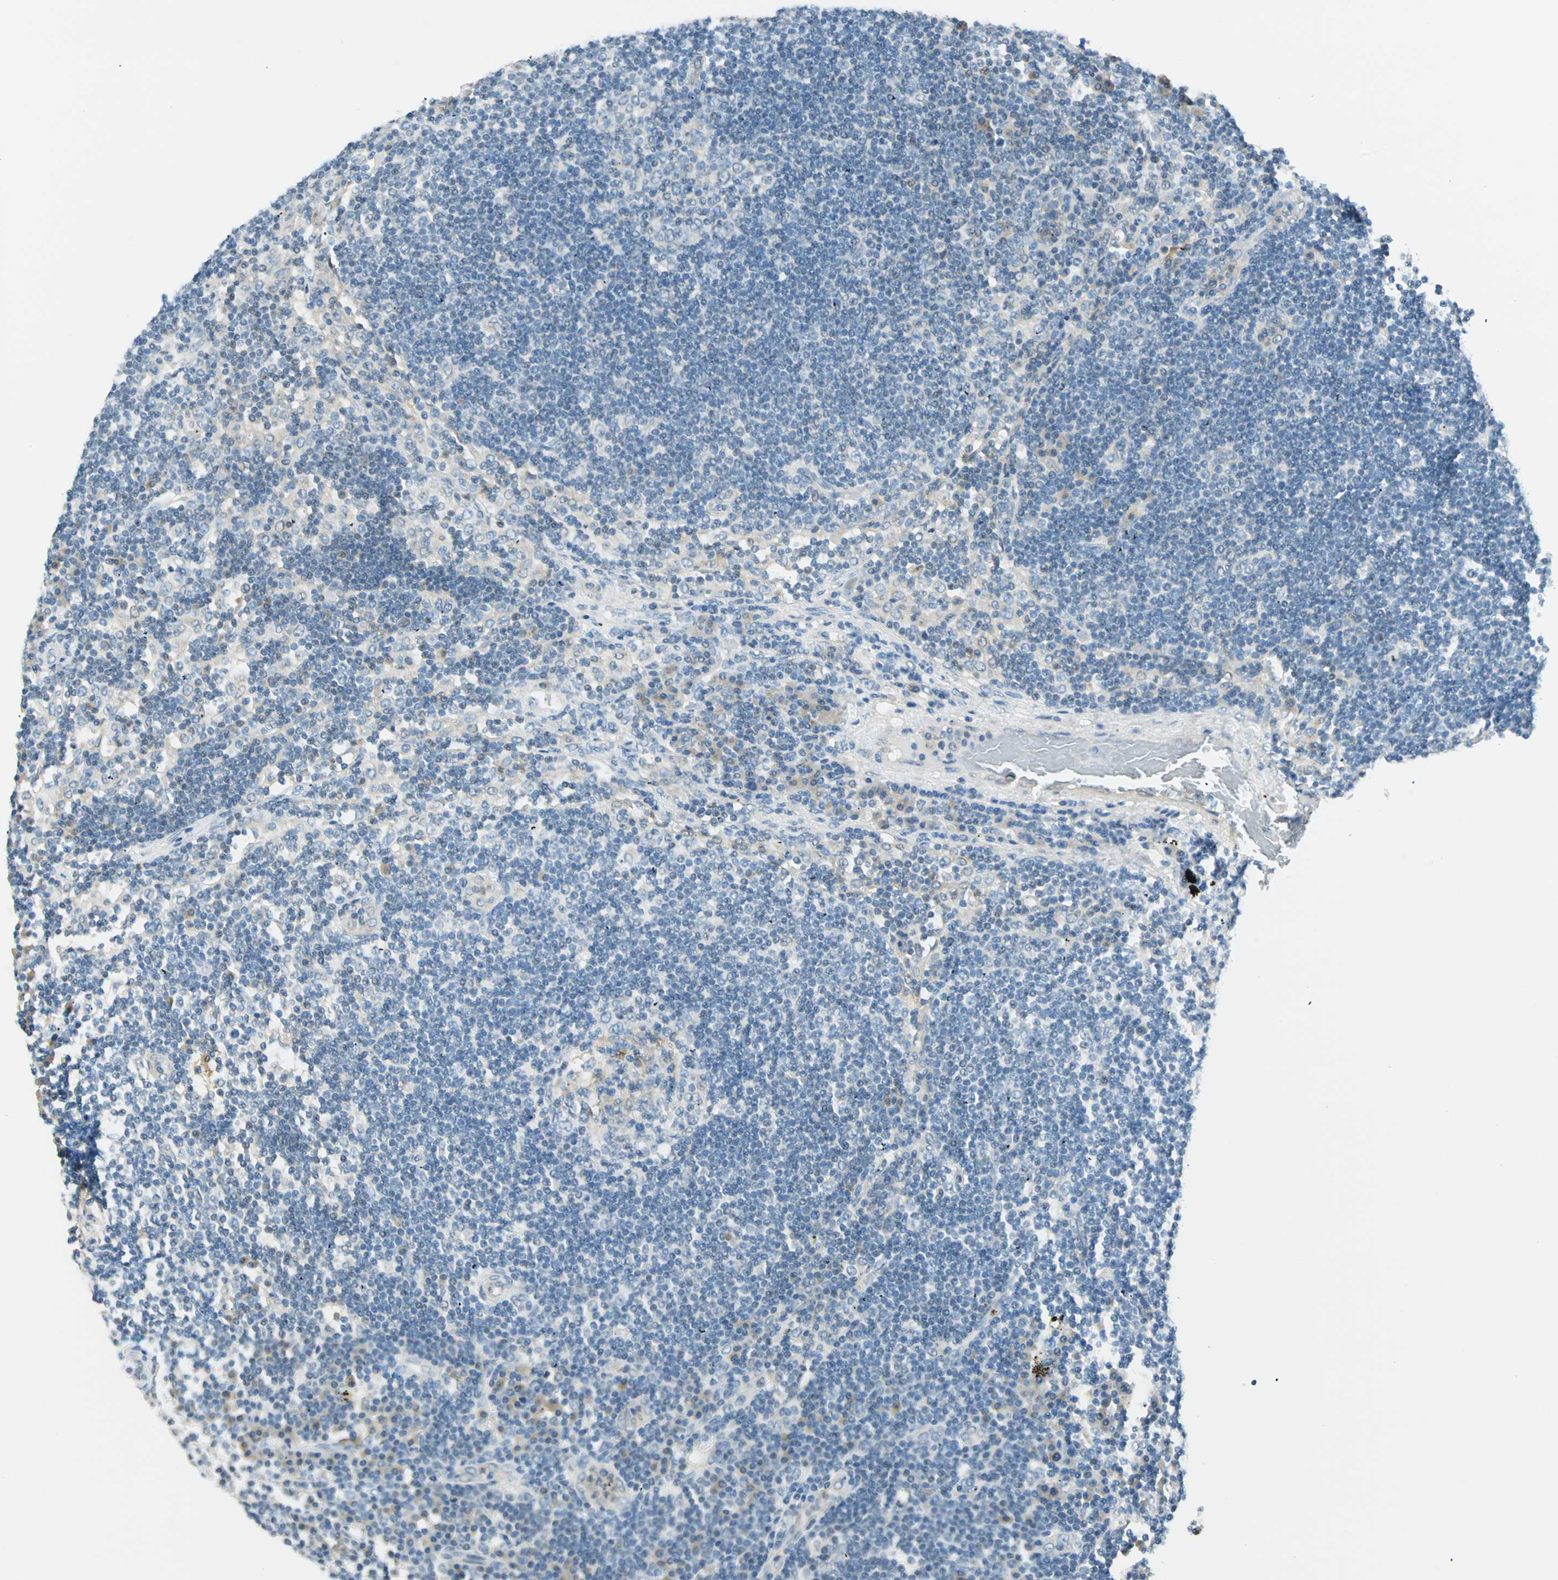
{"staining": {"intensity": "moderate", "quantity": "<25%", "location": "cytoplasmic/membranous"}, "tissue": "lymph node", "cell_type": "Germinal center cells", "image_type": "normal", "snomed": [{"axis": "morphology", "description": "Normal tissue, NOS"}, {"axis": "morphology", "description": "Squamous cell carcinoma, metastatic, NOS"}, {"axis": "topography", "description": "Lymph node"}], "caption": "Lymph node stained with immunohistochemistry exhibits moderate cytoplasmic/membranous positivity in approximately <25% of germinal center cells.", "gene": "S100A1", "patient": {"sex": "female", "age": 53}}